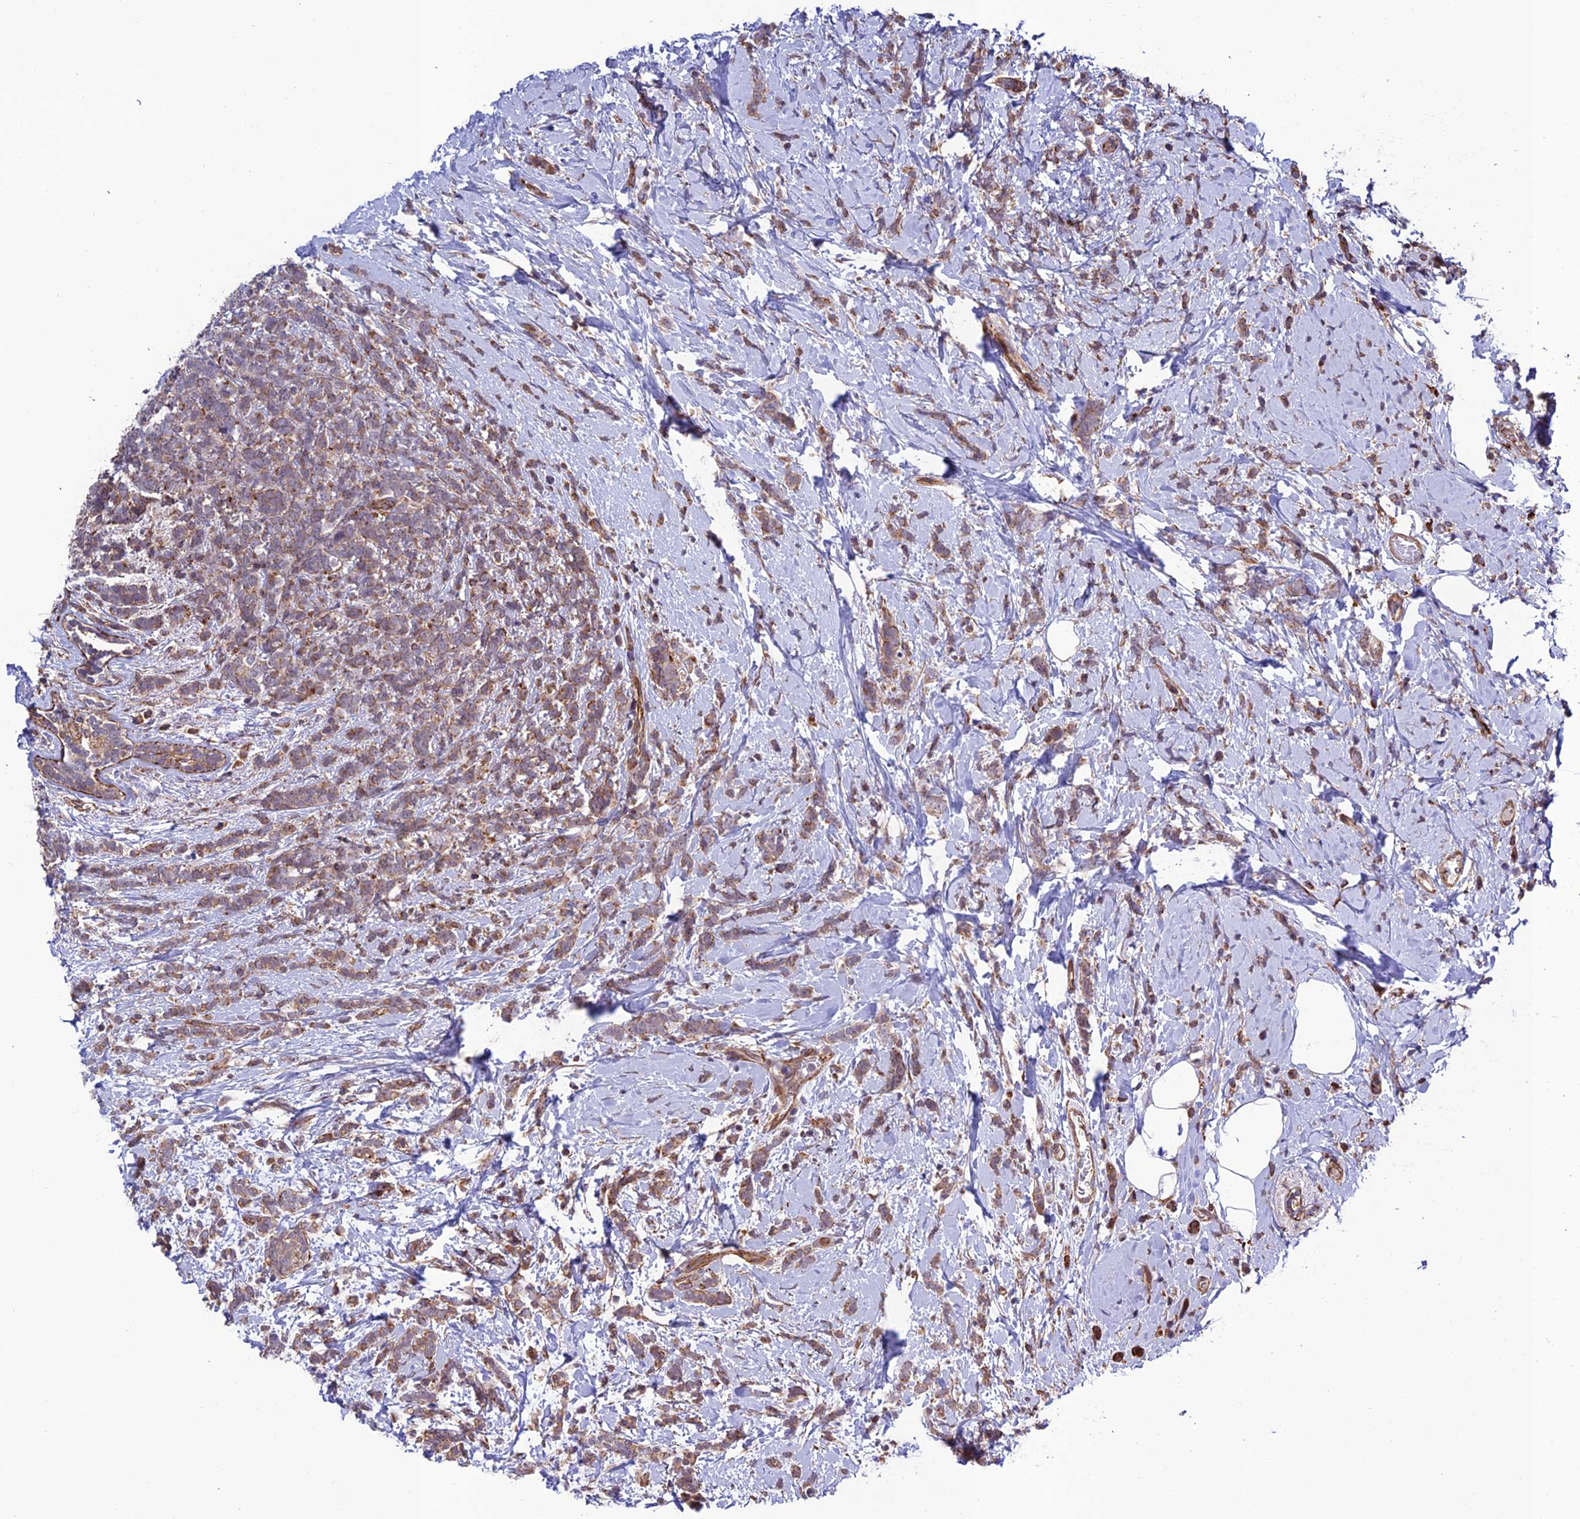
{"staining": {"intensity": "weak", "quantity": ">75%", "location": "cytoplasmic/membranous"}, "tissue": "breast cancer", "cell_type": "Tumor cells", "image_type": "cancer", "snomed": [{"axis": "morphology", "description": "Lobular carcinoma"}, {"axis": "topography", "description": "Breast"}], "caption": "Immunohistochemistry (IHC) micrograph of neoplastic tissue: breast cancer stained using IHC displays low levels of weak protein expression localized specifically in the cytoplasmic/membranous of tumor cells, appearing as a cytoplasmic/membranous brown color.", "gene": "TNIP3", "patient": {"sex": "female", "age": 58}}